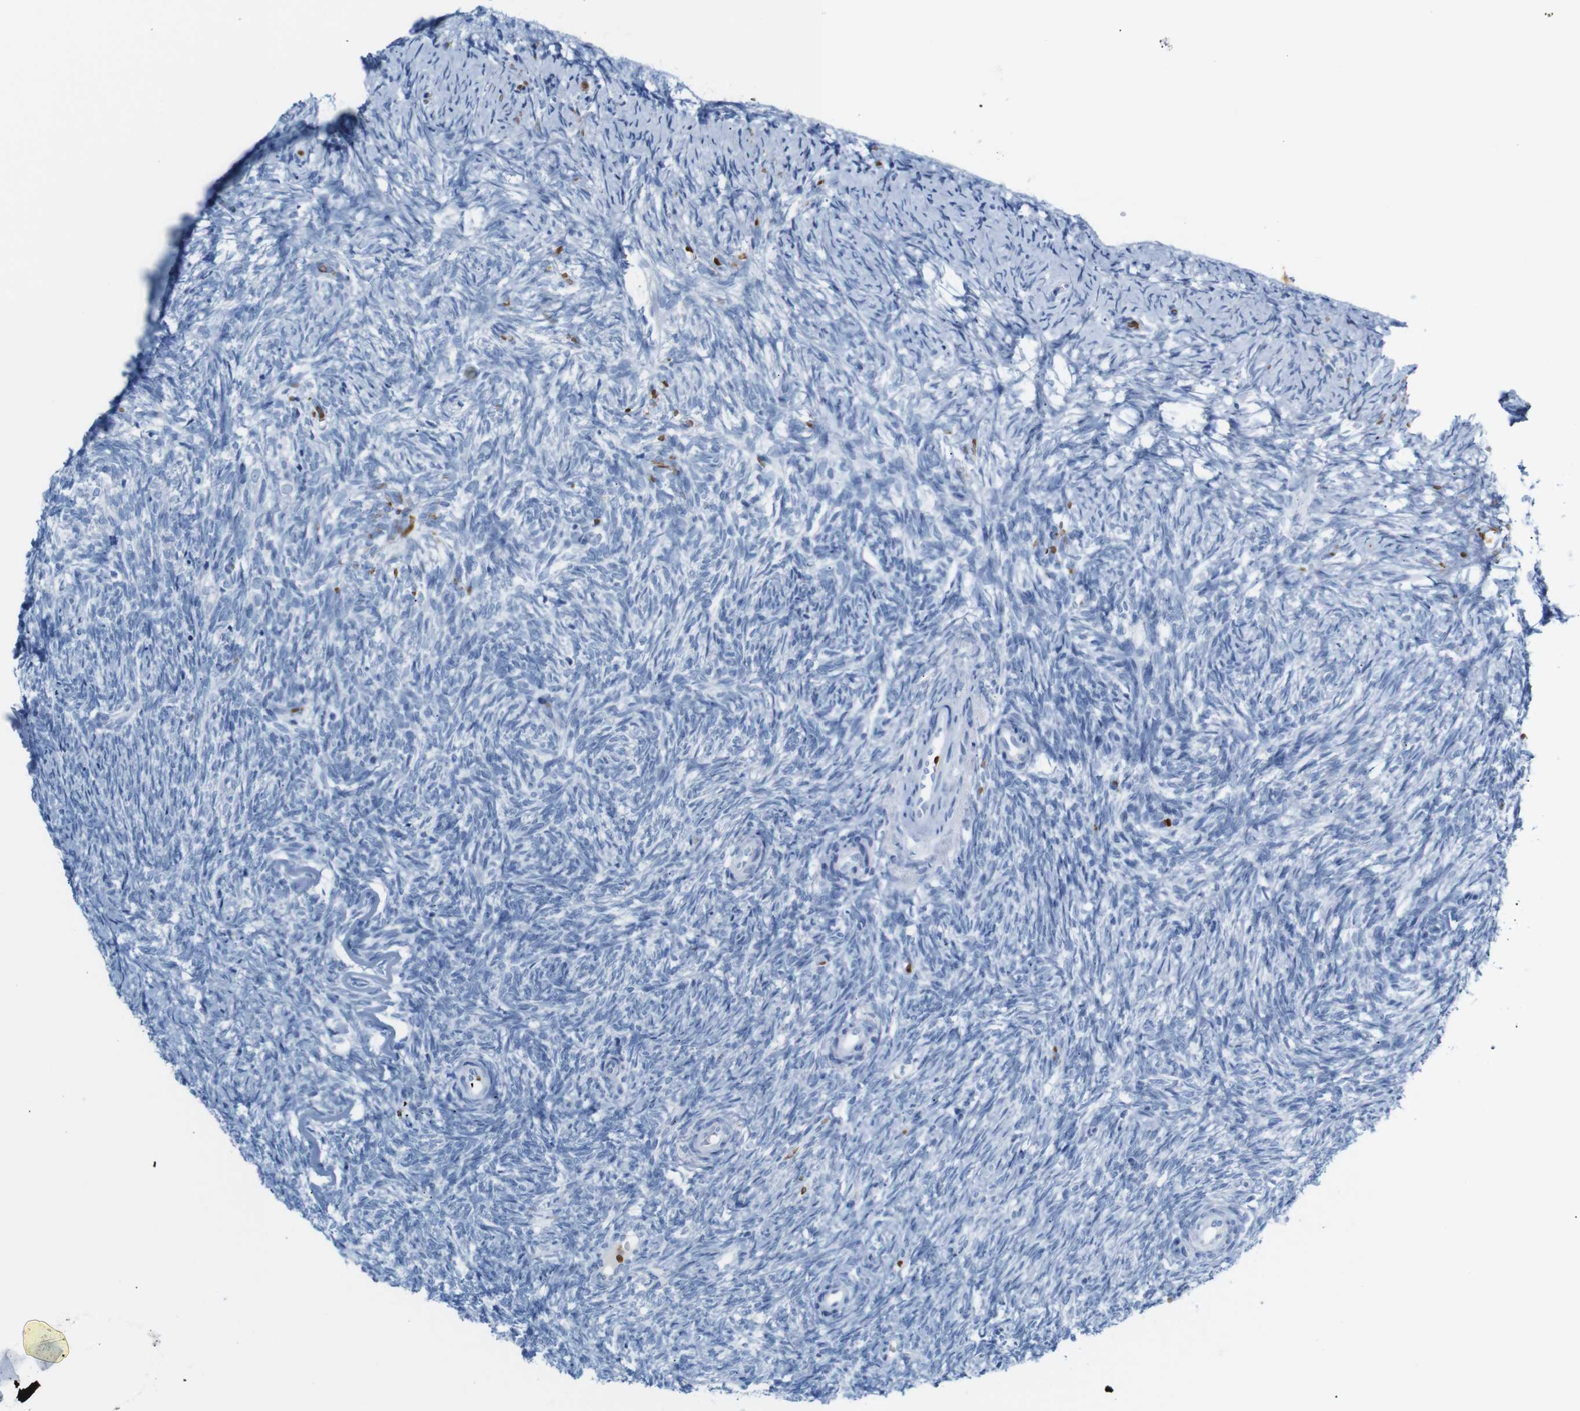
{"staining": {"intensity": "negative", "quantity": "none", "location": "none"}, "tissue": "ovary", "cell_type": "Ovarian stroma cells", "image_type": "normal", "snomed": [{"axis": "morphology", "description": "Normal tissue, NOS"}, {"axis": "topography", "description": "Ovary"}], "caption": "Immunohistochemistry (IHC) of unremarkable ovary exhibits no staining in ovarian stroma cells. Brightfield microscopy of IHC stained with DAB (3,3'-diaminobenzidine) (brown) and hematoxylin (blue), captured at high magnification.", "gene": "ERVMER34", "patient": {"sex": "female", "age": 41}}